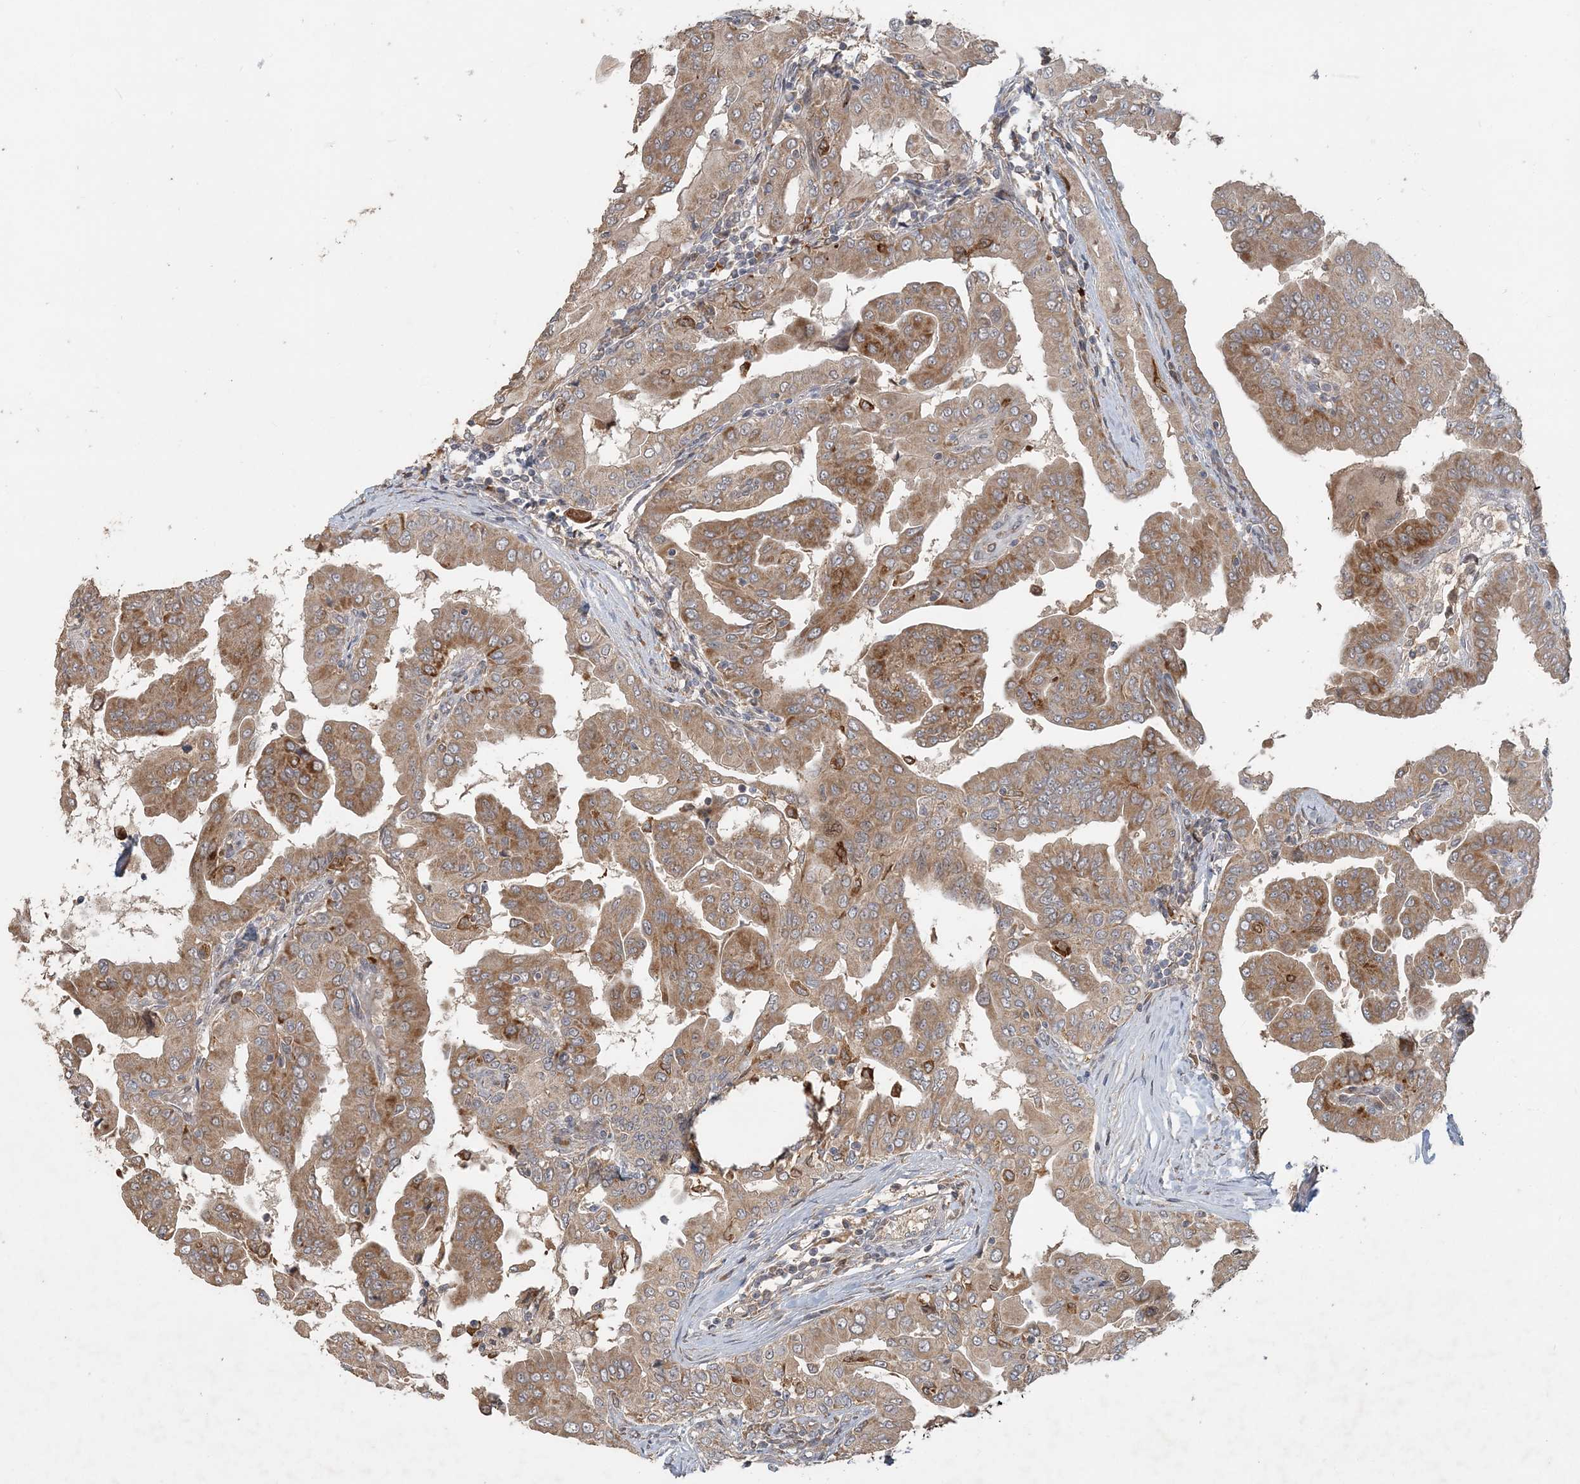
{"staining": {"intensity": "strong", "quantity": ">75%", "location": "cytoplasmic/membranous"}, "tissue": "thyroid cancer", "cell_type": "Tumor cells", "image_type": "cancer", "snomed": [{"axis": "morphology", "description": "Papillary adenocarcinoma, NOS"}, {"axis": "topography", "description": "Thyroid gland"}], "caption": "Thyroid cancer stained with immunohistochemistry (IHC) demonstrates strong cytoplasmic/membranous staining in about >75% of tumor cells.", "gene": "TRAIP", "patient": {"sex": "male", "age": 33}}